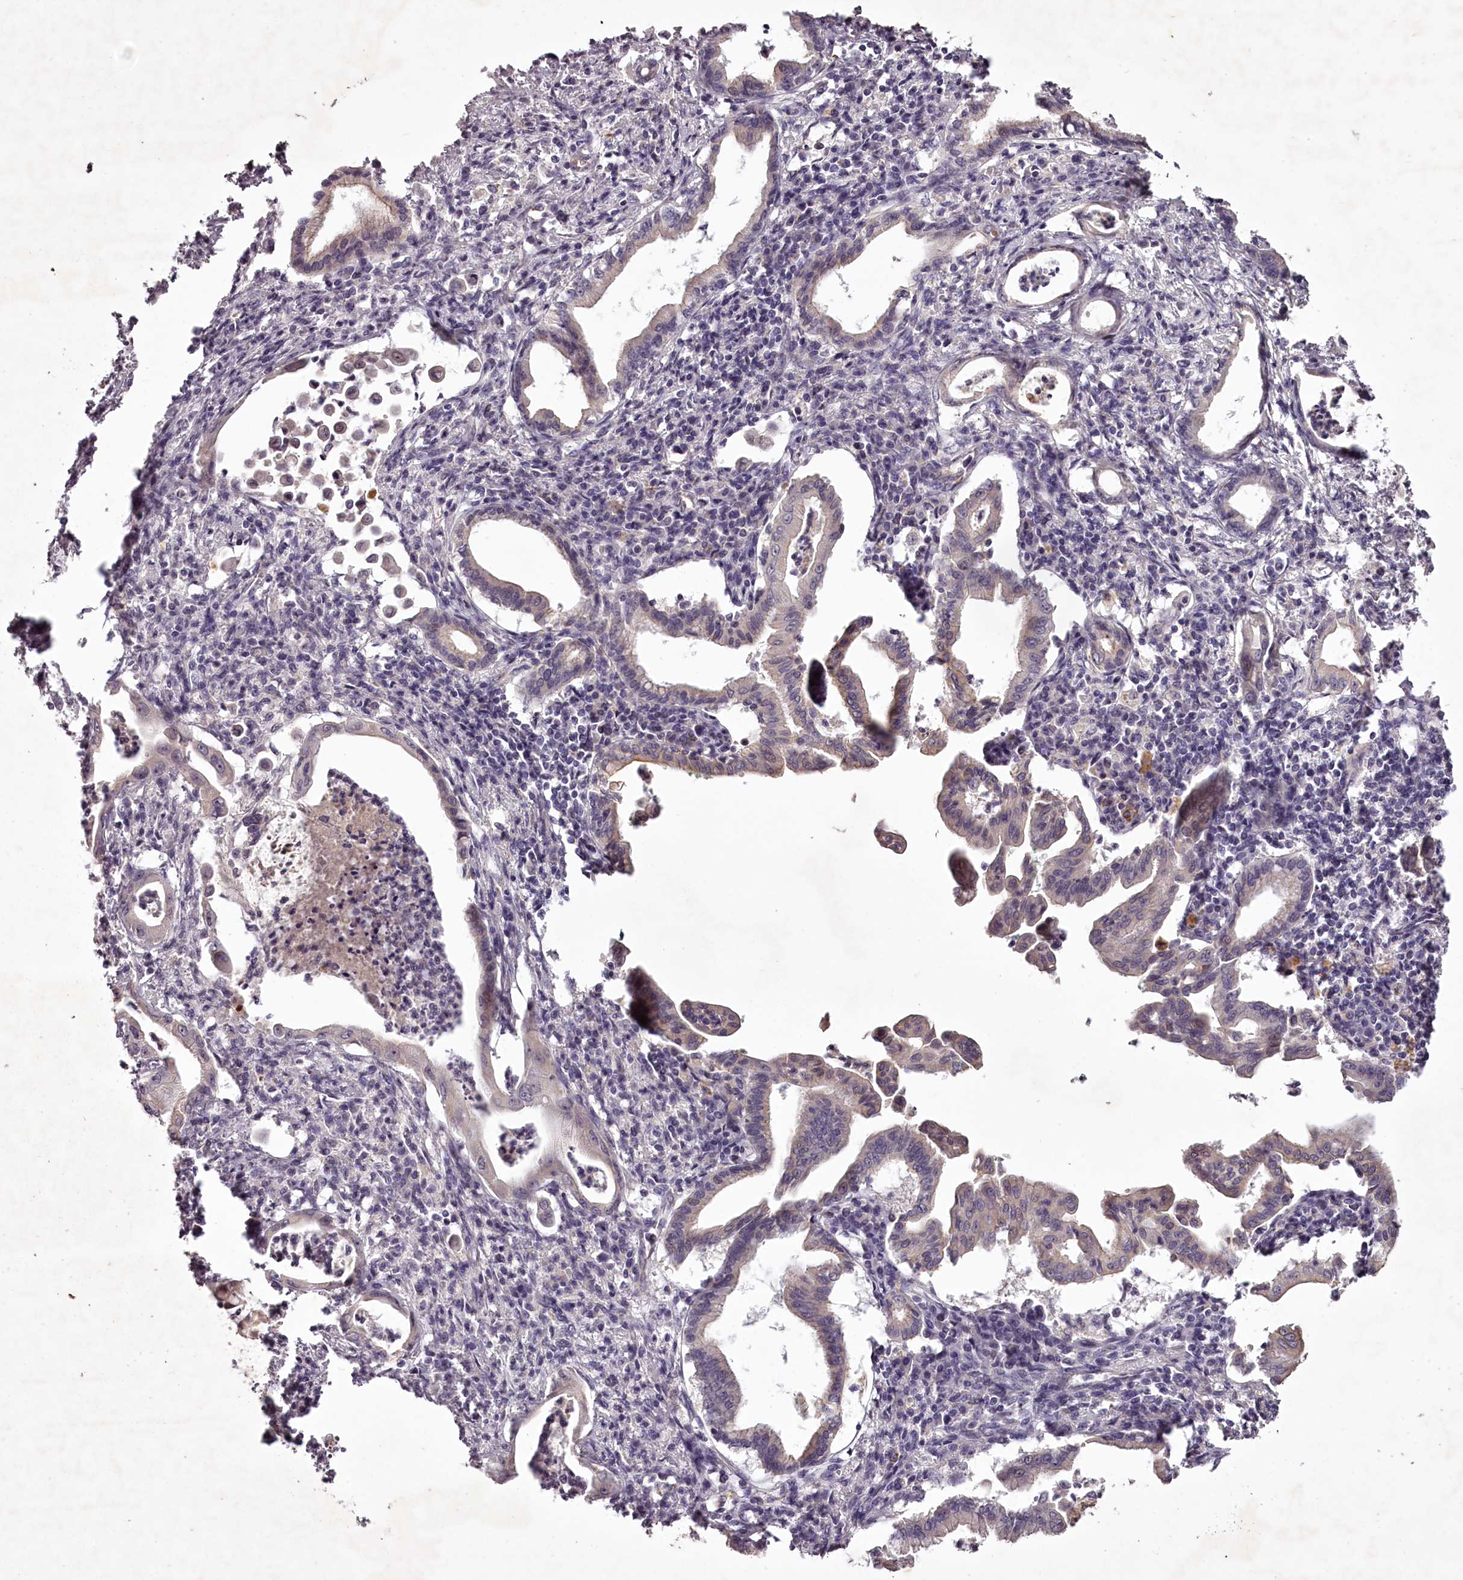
{"staining": {"intensity": "weak", "quantity": "<25%", "location": "cytoplasmic/membranous"}, "tissue": "pancreatic cancer", "cell_type": "Tumor cells", "image_type": "cancer", "snomed": [{"axis": "morphology", "description": "Adenocarcinoma, NOS"}, {"axis": "topography", "description": "Pancreas"}], "caption": "A micrograph of adenocarcinoma (pancreatic) stained for a protein shows no brown staining in tumor cells.", "gene": "RBMXL2", "patient": {"sex": "female", "age": 55}}